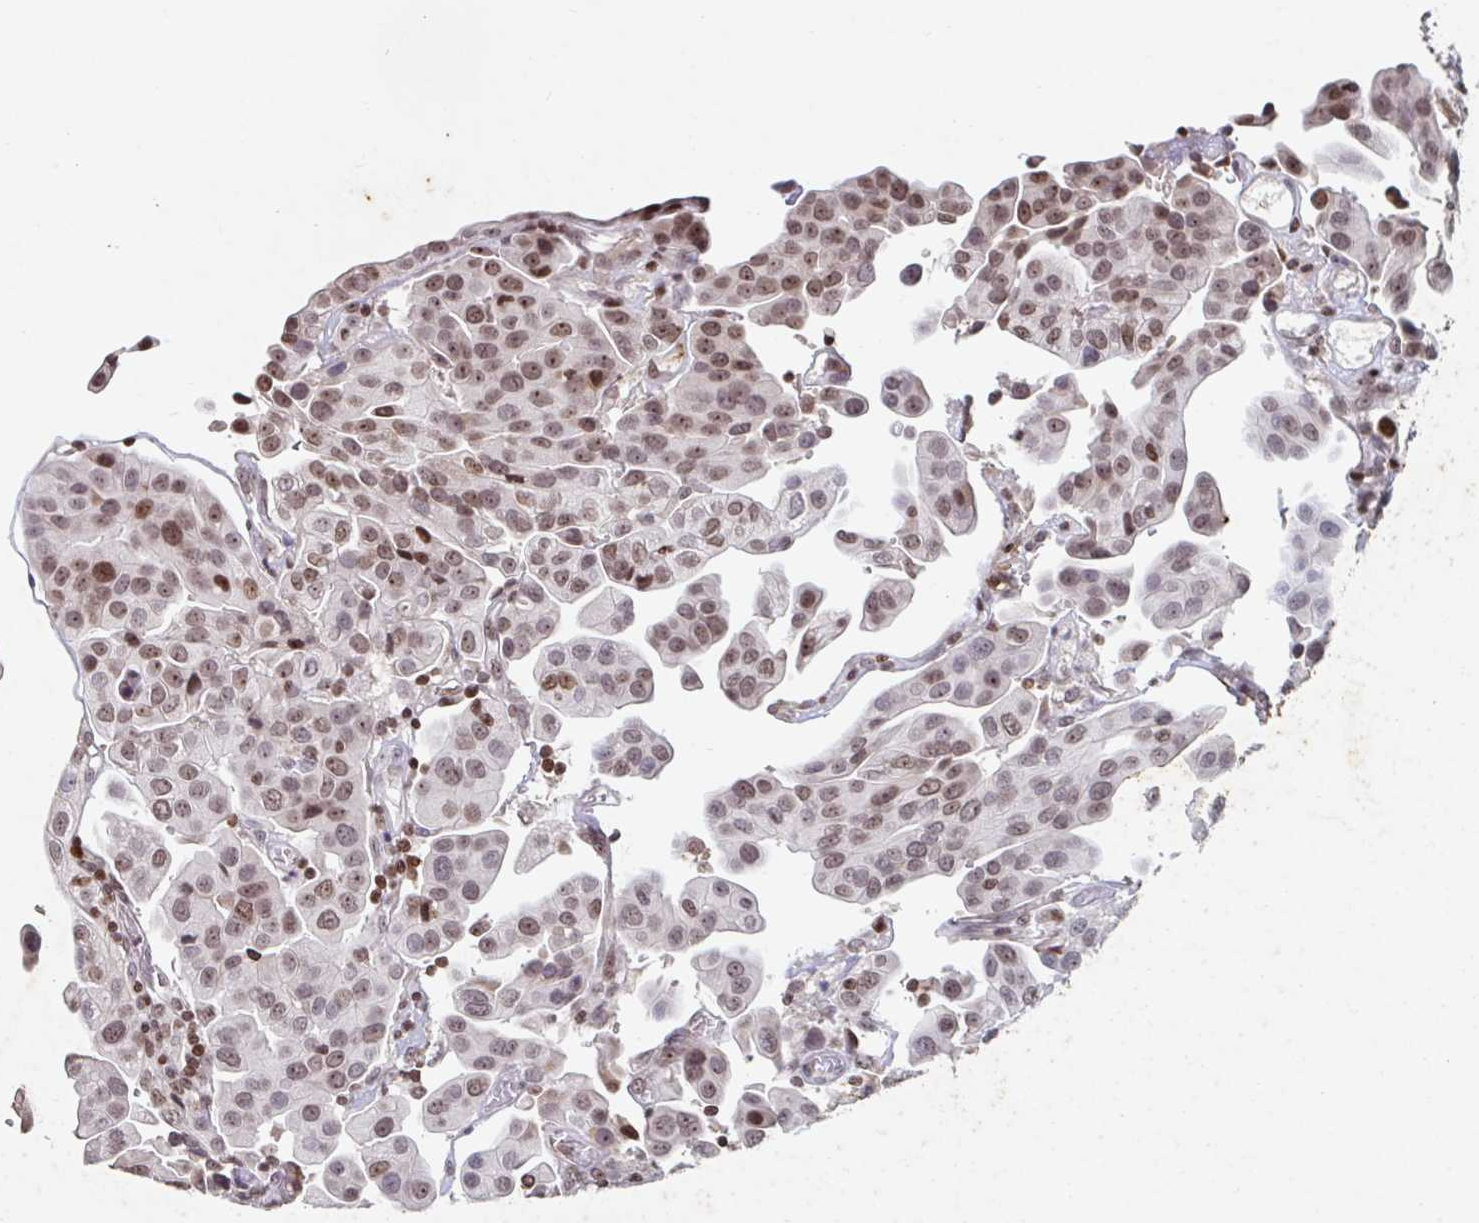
{"staining": {"intensity": "moderate", "quantity": ">75%", "location": "nuclear"}, "tissue": "renal cancer", "cell_type": "Tumor cells", "image_type": "cancer", "snomed": [{"axis": "morphology", "description": "Adenocarcinoma, NOS"}, {"axis": "topography", "description": "Urinary bladder"}], "caption": "Immunohistochemical staining of human renal cancer (adenocarcinoma) reveals moderate nuclear protein positivity in approximately >75% of tumor cells.", "gene": "C19orf53", "patient": {"sex": "male", "age": 61}}